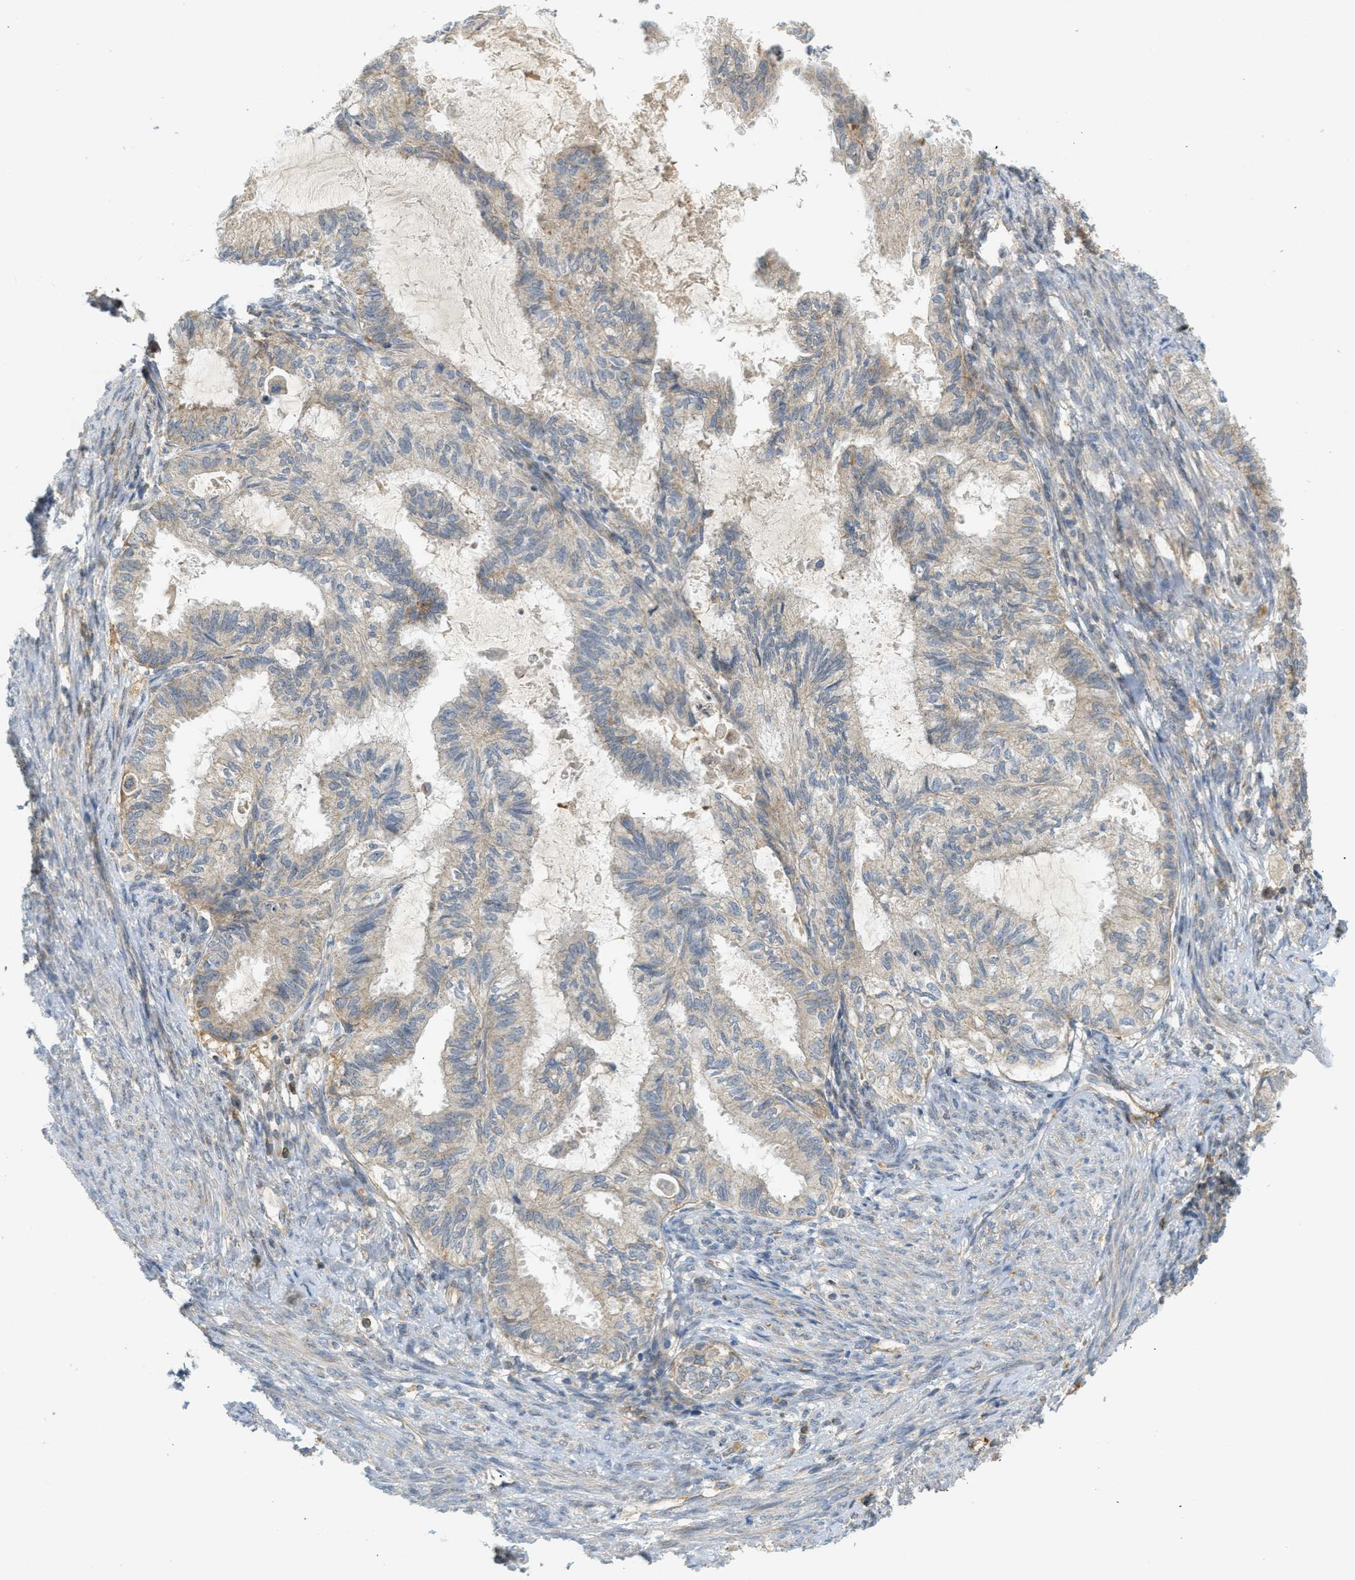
{"staining": {"intensity": "weak", "quantity": ">75%", "location": "cytoplasmic/membranous"}, "tissue": "cervical cancer", "cell_type": "Tumor cells", "image_type": "cancer", "snomed": [{"axis": "morphology", "description": "Normal tissue, NOS"}, {"axis": "morphology", "description": "Adenocarcinoma, NOS"}, {"axis": "topography", "description": "Cervix"}, {"axis": "topography", "description": "Endometrium"}], "caption": "The immunohistochemical stain labels weak cytoplasmic/membranous positivity in tumor cells of adenocarcinoma (cervical) tissue.", "gene": "PROC", "patient": {"sex": "female", "age": 86}}